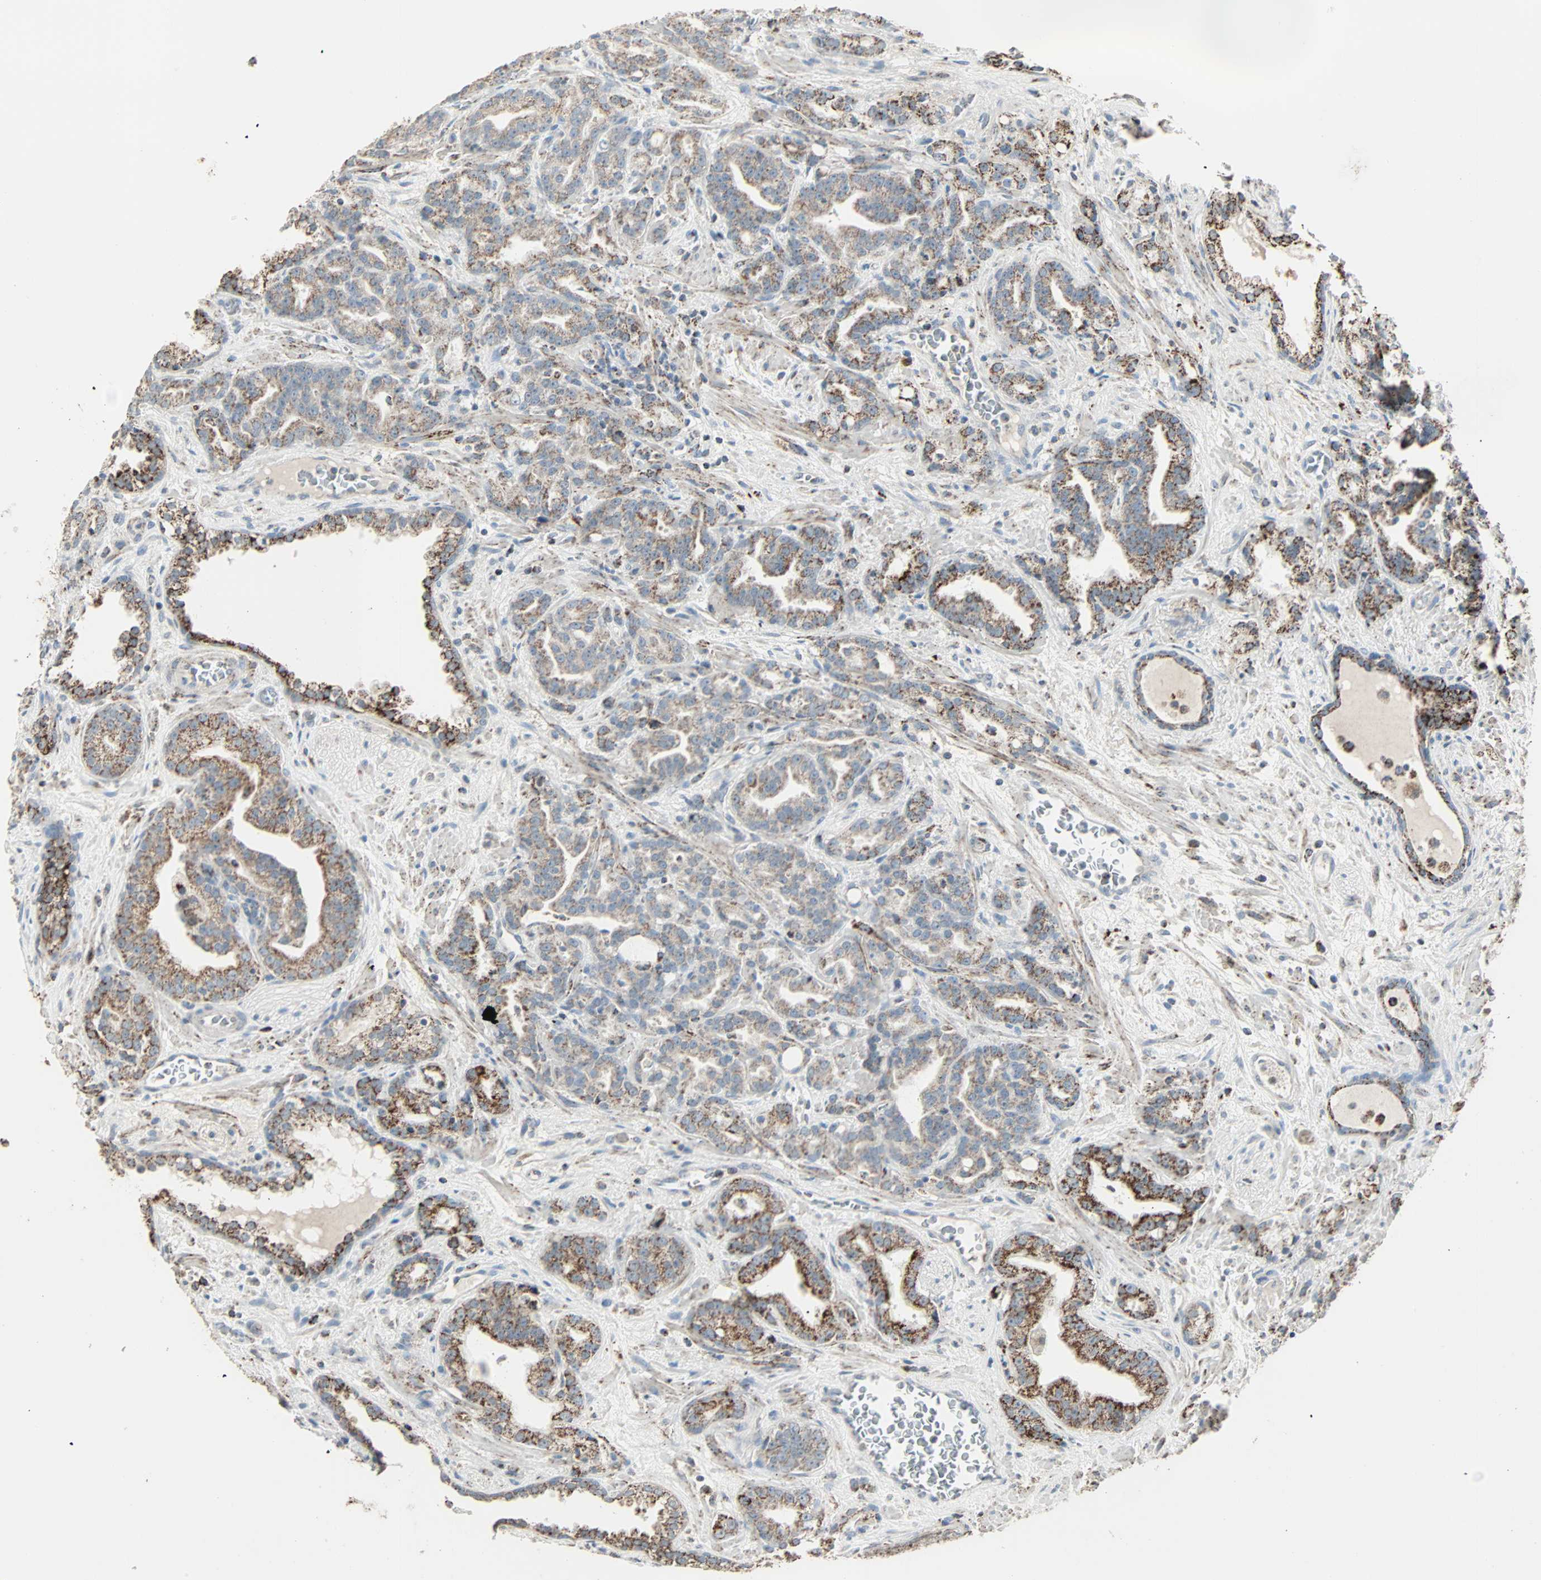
{"staining": {"intensity": "moderate", "quantity": ">75%", "location": "cytoplasmic/membranous"}, "tissue": "prostate cancer", "cell_type": "Tumor cells", "image_type": "cancer", "snomed": [{"axis": "morphology", "description": "Adenocarcinoma, Low grade"}, {"axis": "topography", "description": "Prostate"}], "caption": "DAB (3,3'-diaminobenzidine) immunohistochemical staining of low-grade adenocarcinoma (prostate) shows moderate cytoplasmic/membranous protein staining in approximately >75% of tumor cells.", "gene": "IDH2", "patient": {"sex": "male", "age": 63}}